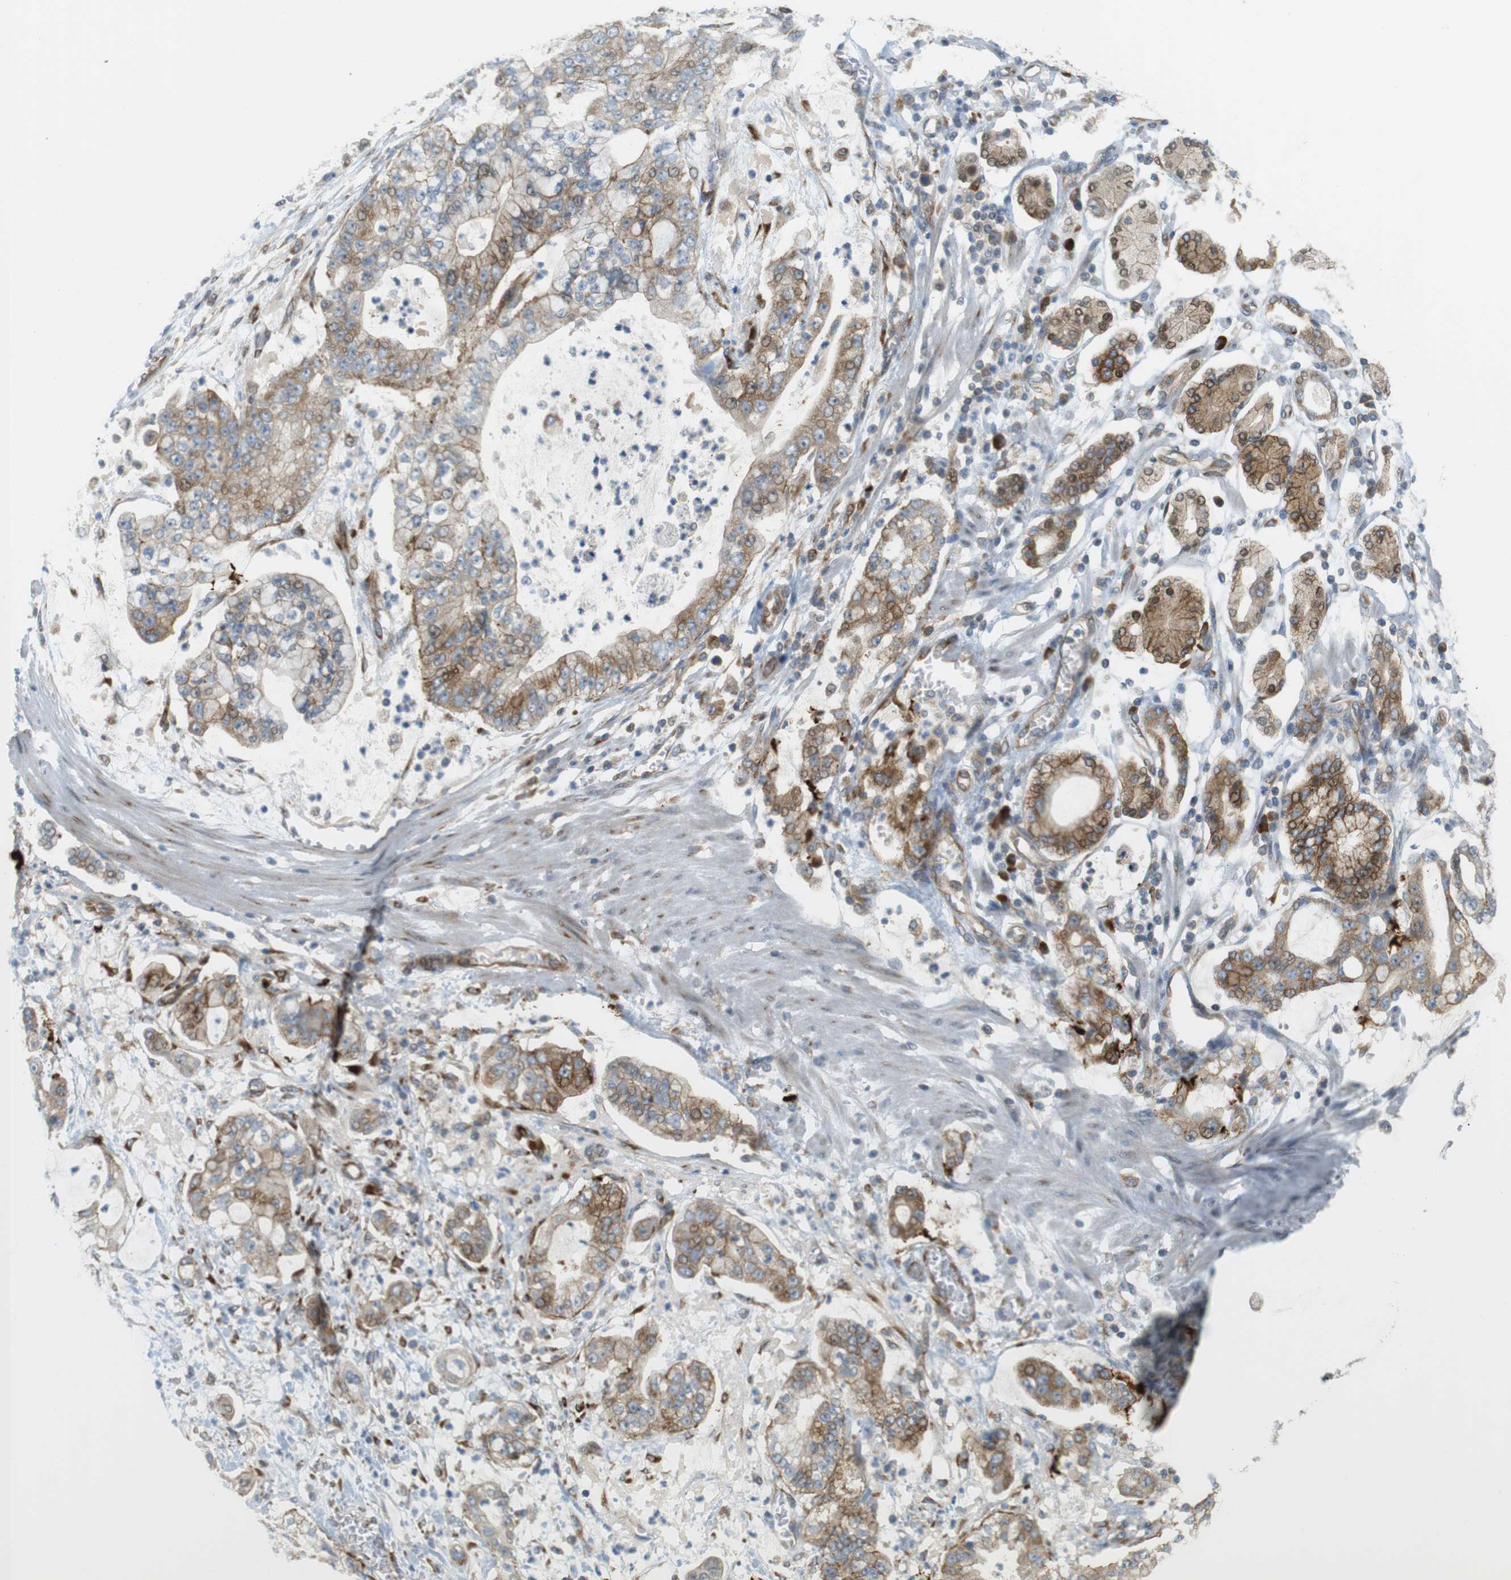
{"staining": {"intensity": "moderate", "quantity": ">75%", "location": "cytoplasmic/membranous"}, "tissue": "stomach cancer", "cell_type": "Tumor cells", "image_type": "cancer", "snomed": [{"axis": "morphology", "description": "Adenocarcinoma, NOS"}, {"axis": "topography", "description": "Stomach"}], "caption": "Protein staining by immunohistochemistry (IHC) shows moderate cytoplasmic/membranous positivity in about >75% of tumor cells in stomach adenocarcinoma. (IHC, brightfield microscopy, high magnification).", "gene": "GJC3", "patient": {"sex": "male", "age": 76}}